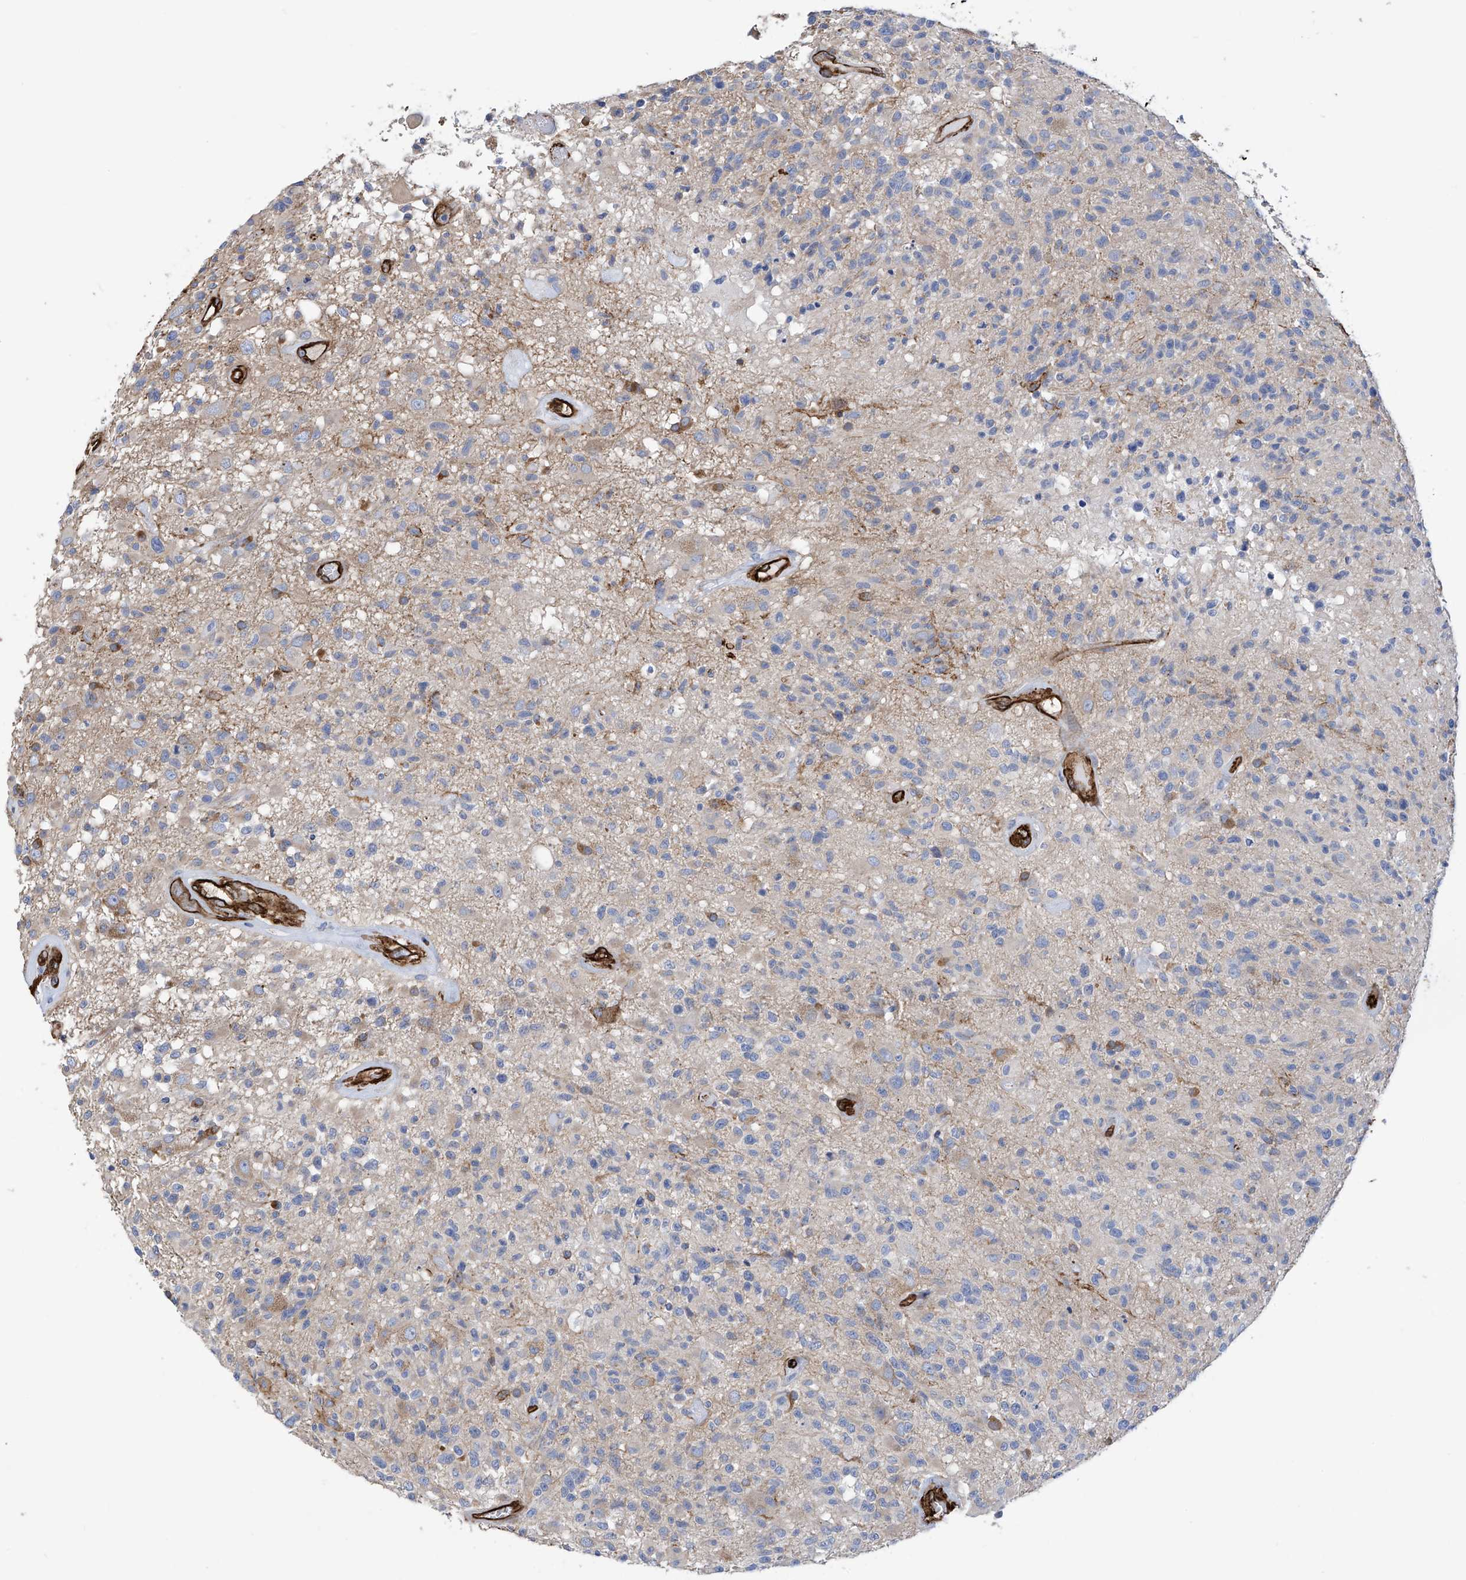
{"staining": {"intensity": "negative", "quantity": "none", "location": "none"}, "tissue": "glioma", "cell_type": "Tumor cells", "image_type": "cancer", "snomed": [{"axis": "morphology", "description": "Glioma, malignant, High grade"}, {"axis": "morphology", "description": "Glioblastoma, NOS"}, {"axis": "topography", "description": "Brain"}], "caption": "The immunohistochemistry image has no significant positivity in tumor cells of glioma tissue.", "gene": "UBTD1", "patient": {"sex": "male", "age": 60}}